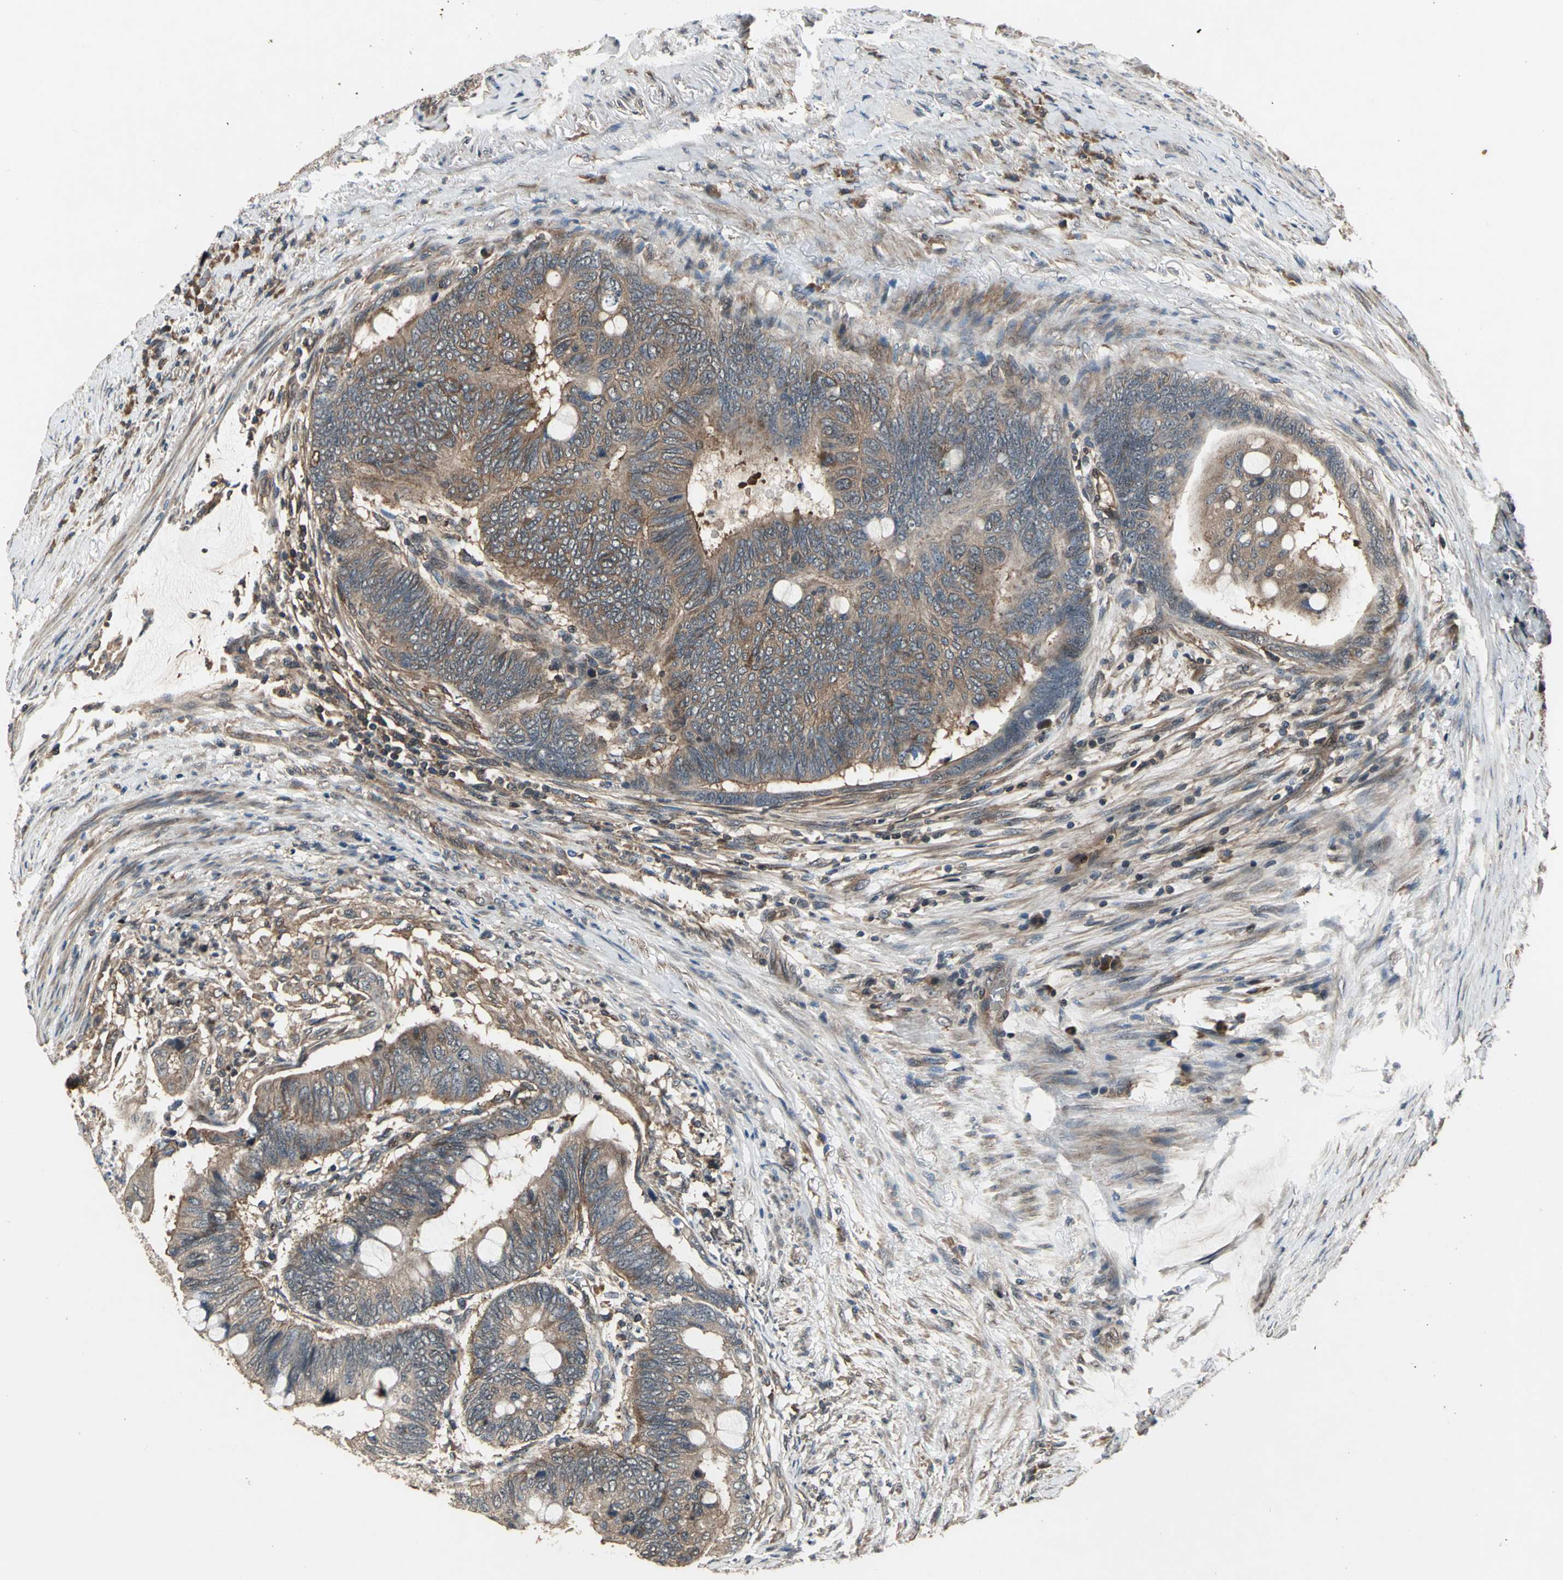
{"staining": {"intensity": "moderate", "quantity": ">75%", "location": "cytoplasmic/membranous"}, "tissue": "colorectal cancer", "cell_type": "Tumor cells", "image_type": "cancer", "snomed": [{"axis": "morphology", "description": "Normal tissue, NOS"}, {"axis": "morphology", "description": "Adenocarcinoma, NOS"}, {"axis": "topography", "description": "Rectum"}, {"axis": "topography", "description": "Peripheral nerve tissue"}], "caption": "Moderate cytoplasmic/membranous expression for a protein is seen in approximately >75% of tumor cells of adenocarcinoma (colorectal) using immunohistochemistry.", "gene": "EIF2B2", "patient": {"sex": "male", "age": 92}}